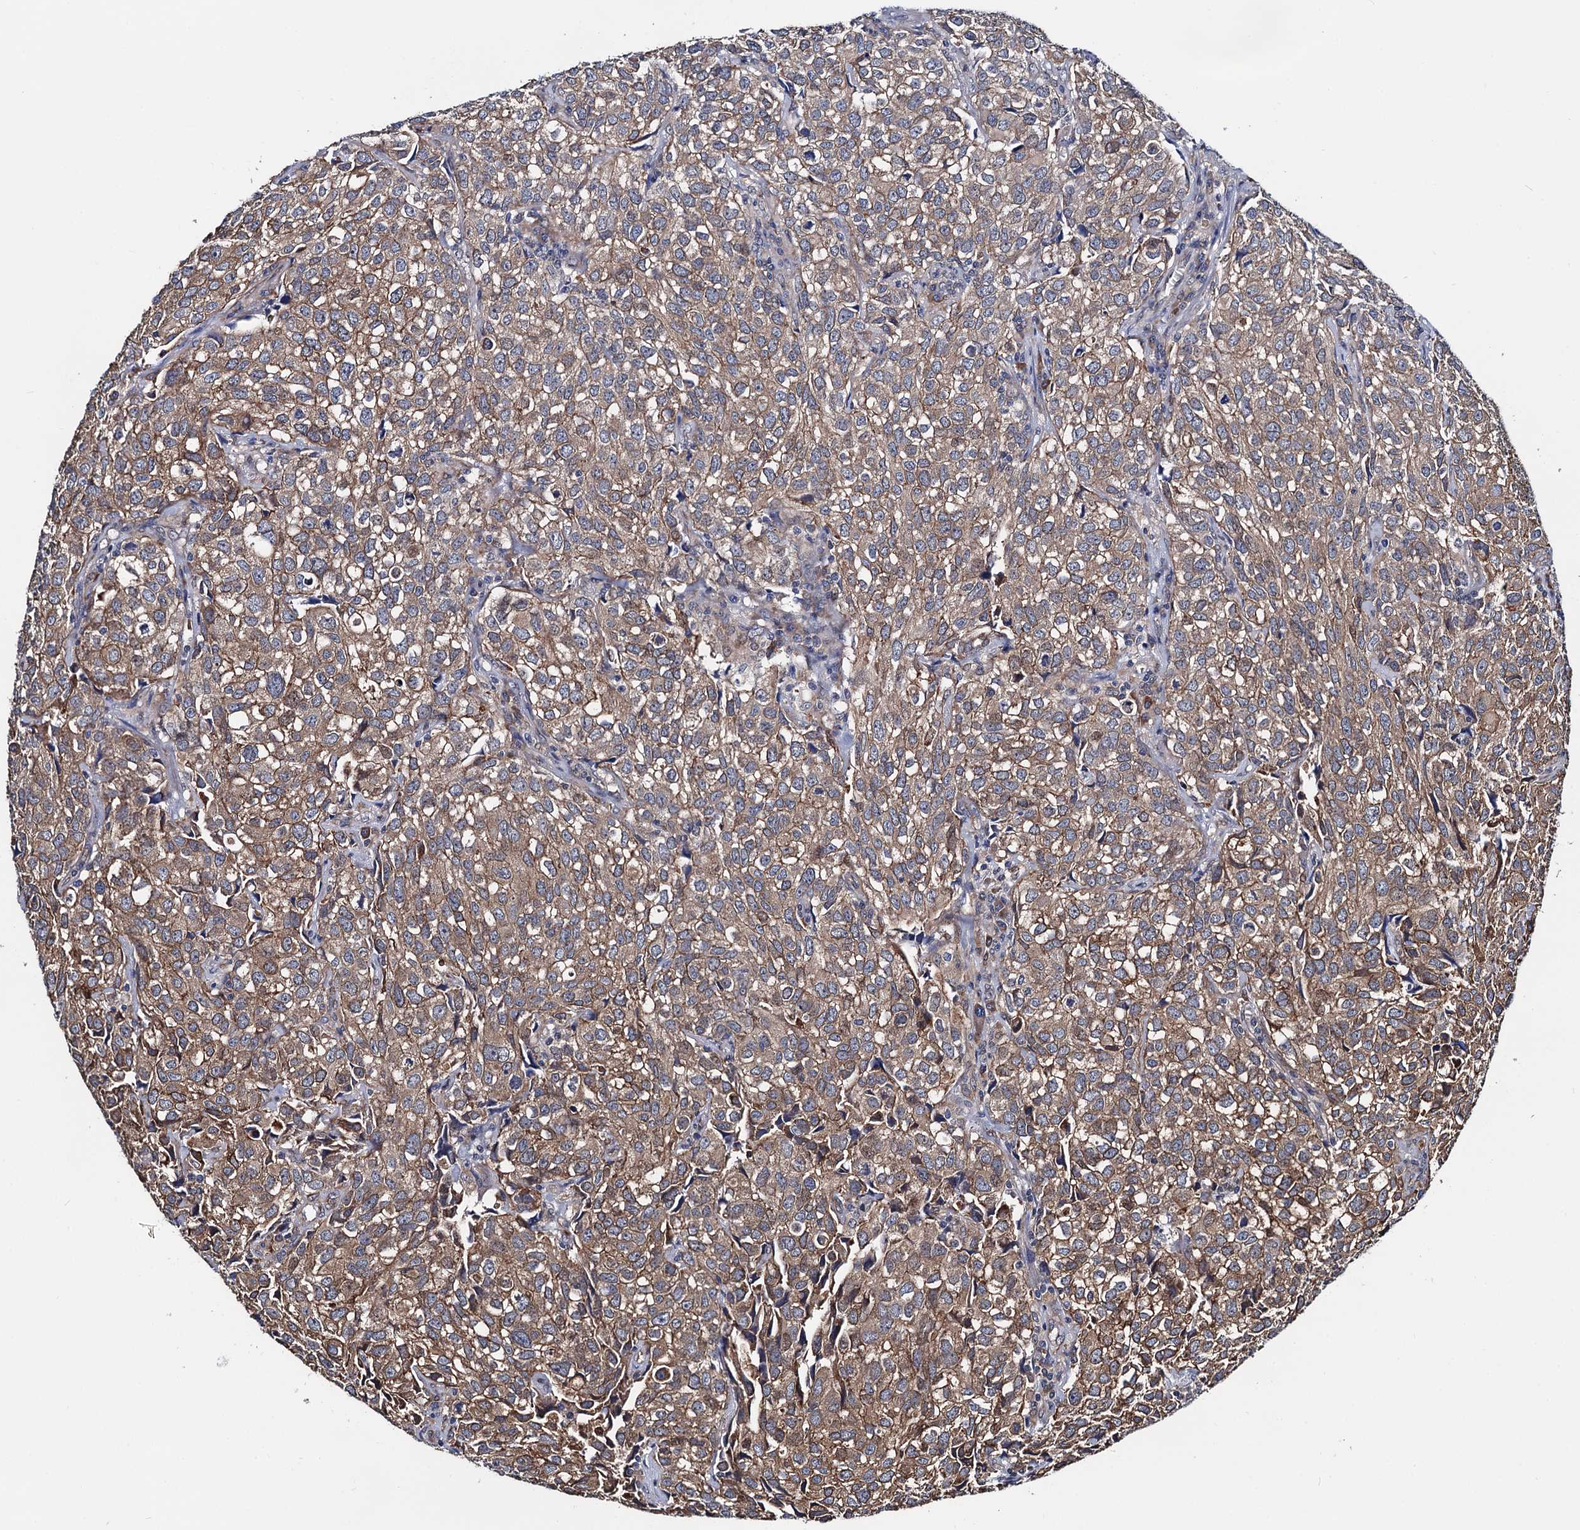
{"staining": {"intensity": "moderate", "quantity": ">75%", "location": "cytoplasmic/membranous"}, "tissue": "urothelial cancer", "cell_type": "Tumor cells", "image_type": "cancer", "snomed": [{"axis": "morphology", "description": "Urothelial carcinoma, High grade"}, {"axis": "topography", "description": "Urinary bladder"}], "caption": "This is an image of immunohistochemistry (IHC) staining of high-grade urothelial carcinoma, which shows moderate staining in the cytoplasmic/membranous of tumor cells.", "gene": "PGLS", "patient": {"sex": "female", "age": 75}}